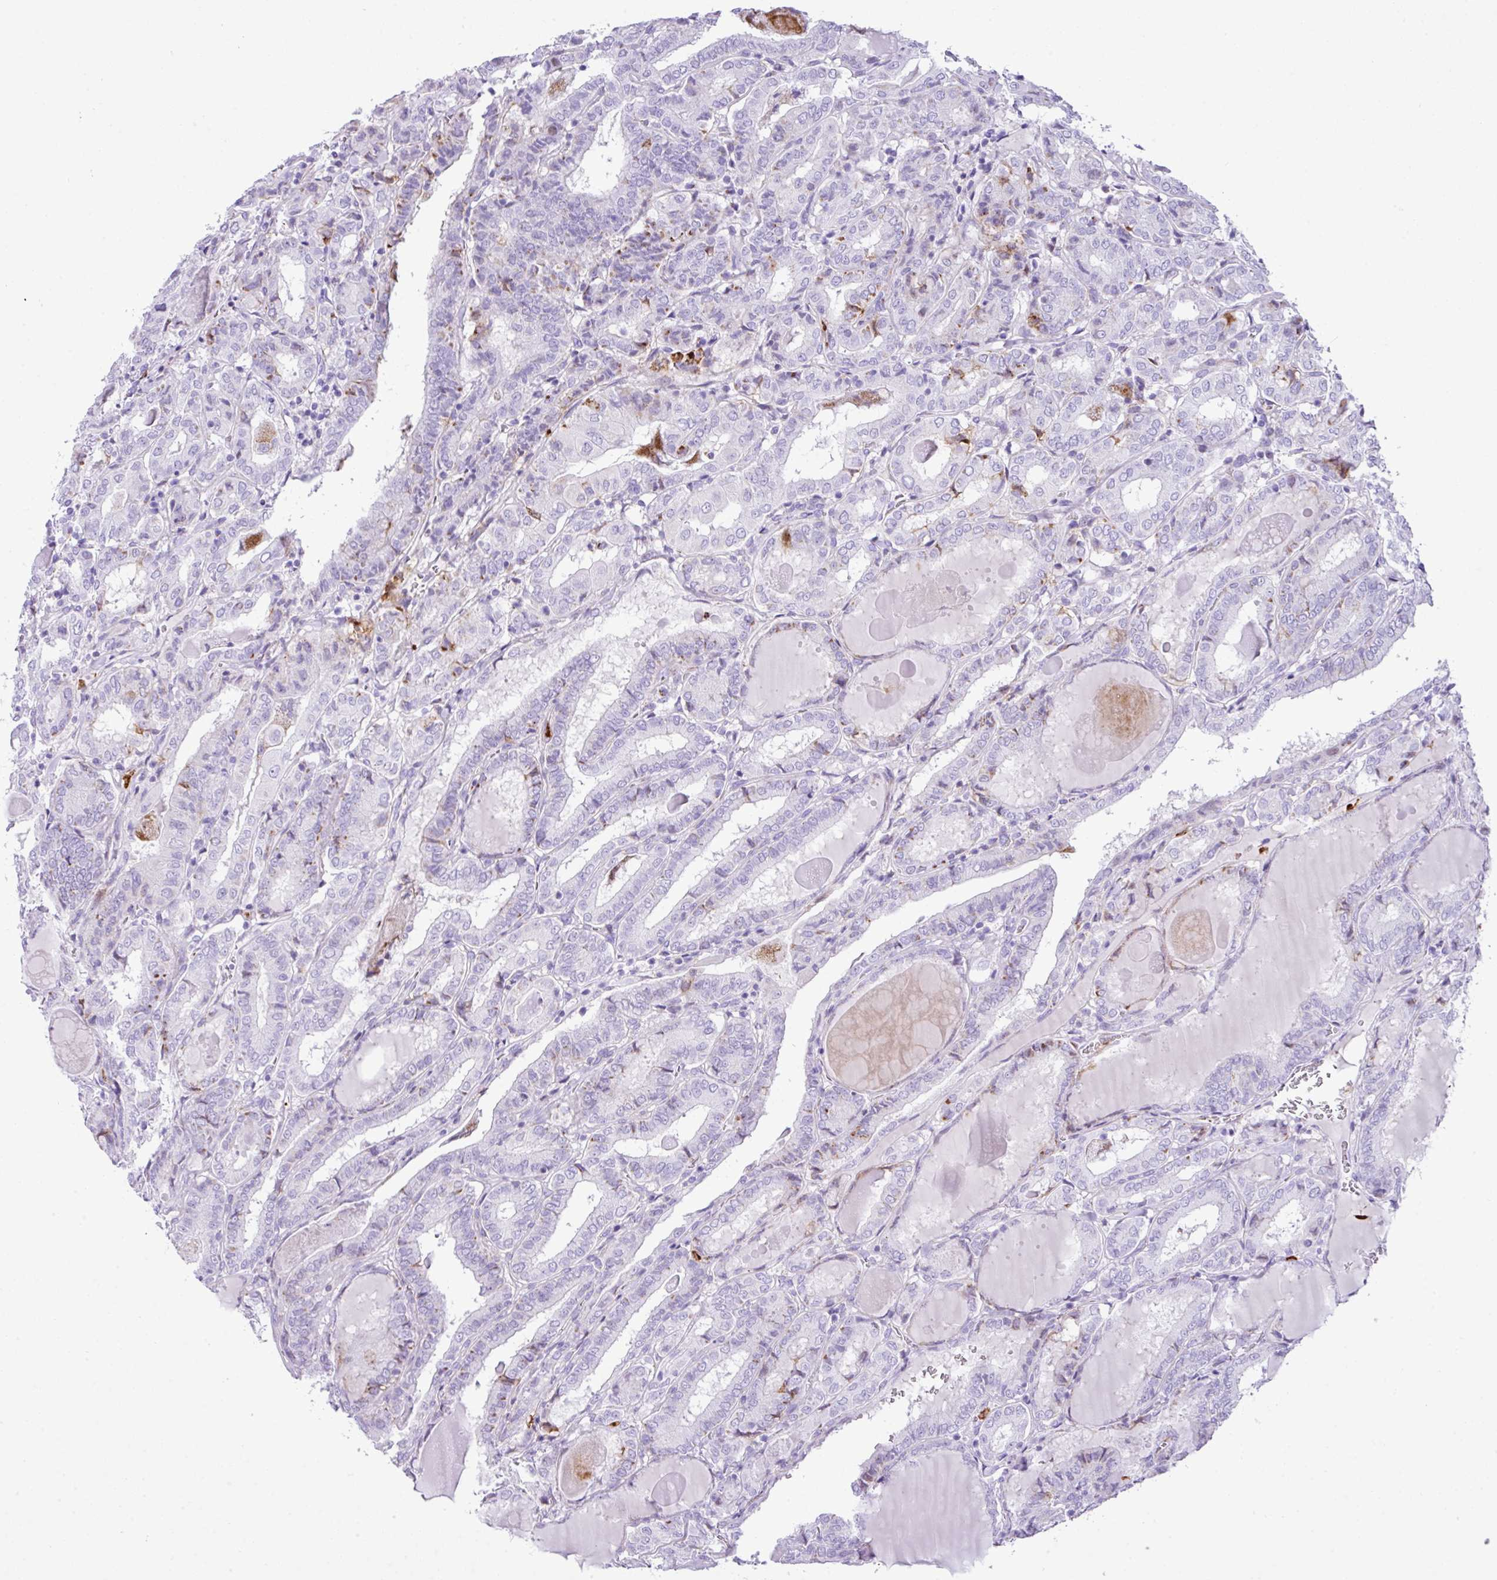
{"staining": {"intensity": "negative", "quantity": "none", "location": "none"}, "tissue": "thyroid cancer", "cell_type": "Tumor cells", "image_type": "cancer", "snomed": [{"axis": "morphology", "description": "Papillary adenocarcinoma, NOS"}, {"axis": "topography", "description": "Thyroid gland"}], "caption": "Immunohistochemical staining of human thyroid papillary adenocarcinoma demonstrates no significant positivity in tumor cells. (Immunohistochemistry, brightfield microscopy, high magnification).", "gene": "RCAN2", "patient": {"sex": "female", "age": 72}}